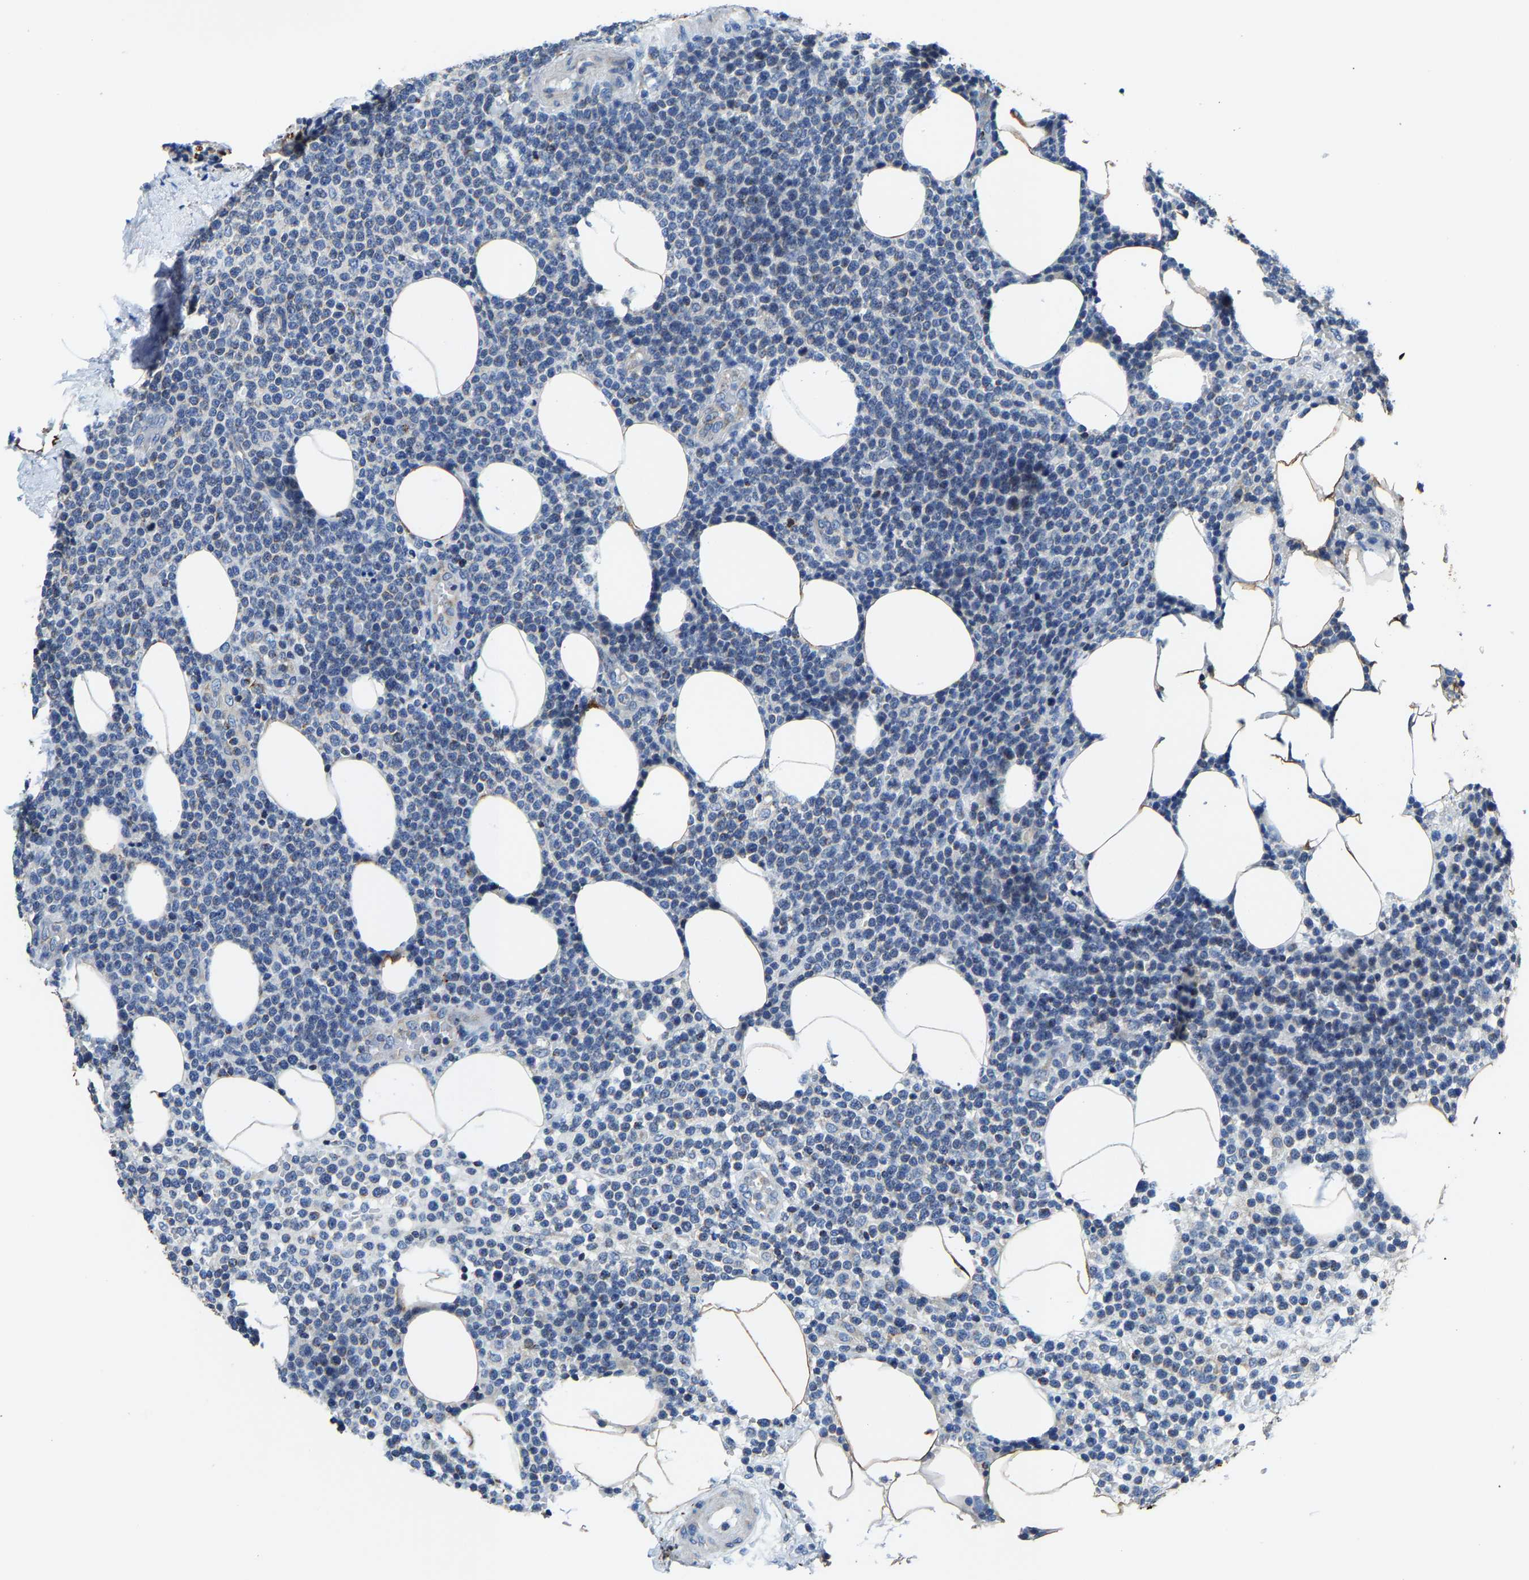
{"staining": {"intensity": "negative", "quantity": "none", "location": "none"}, "tissue": "lymphoma", "cell_type": "Tumor cells", "image_type": "cancer", "snomed": [{"axis": "morphology", "description": "Malignant lymphoma, non-Hodgkin's type, High grade"}, {"axis": "topography", "description": "Lymph node"}], "caption": "Tumor cells show no significant protein positivity in high-grade malignant lymphoma, non-Hodgkin's type.", "gene": "AGK", "patient": {"sex": "male", "age": 61}}